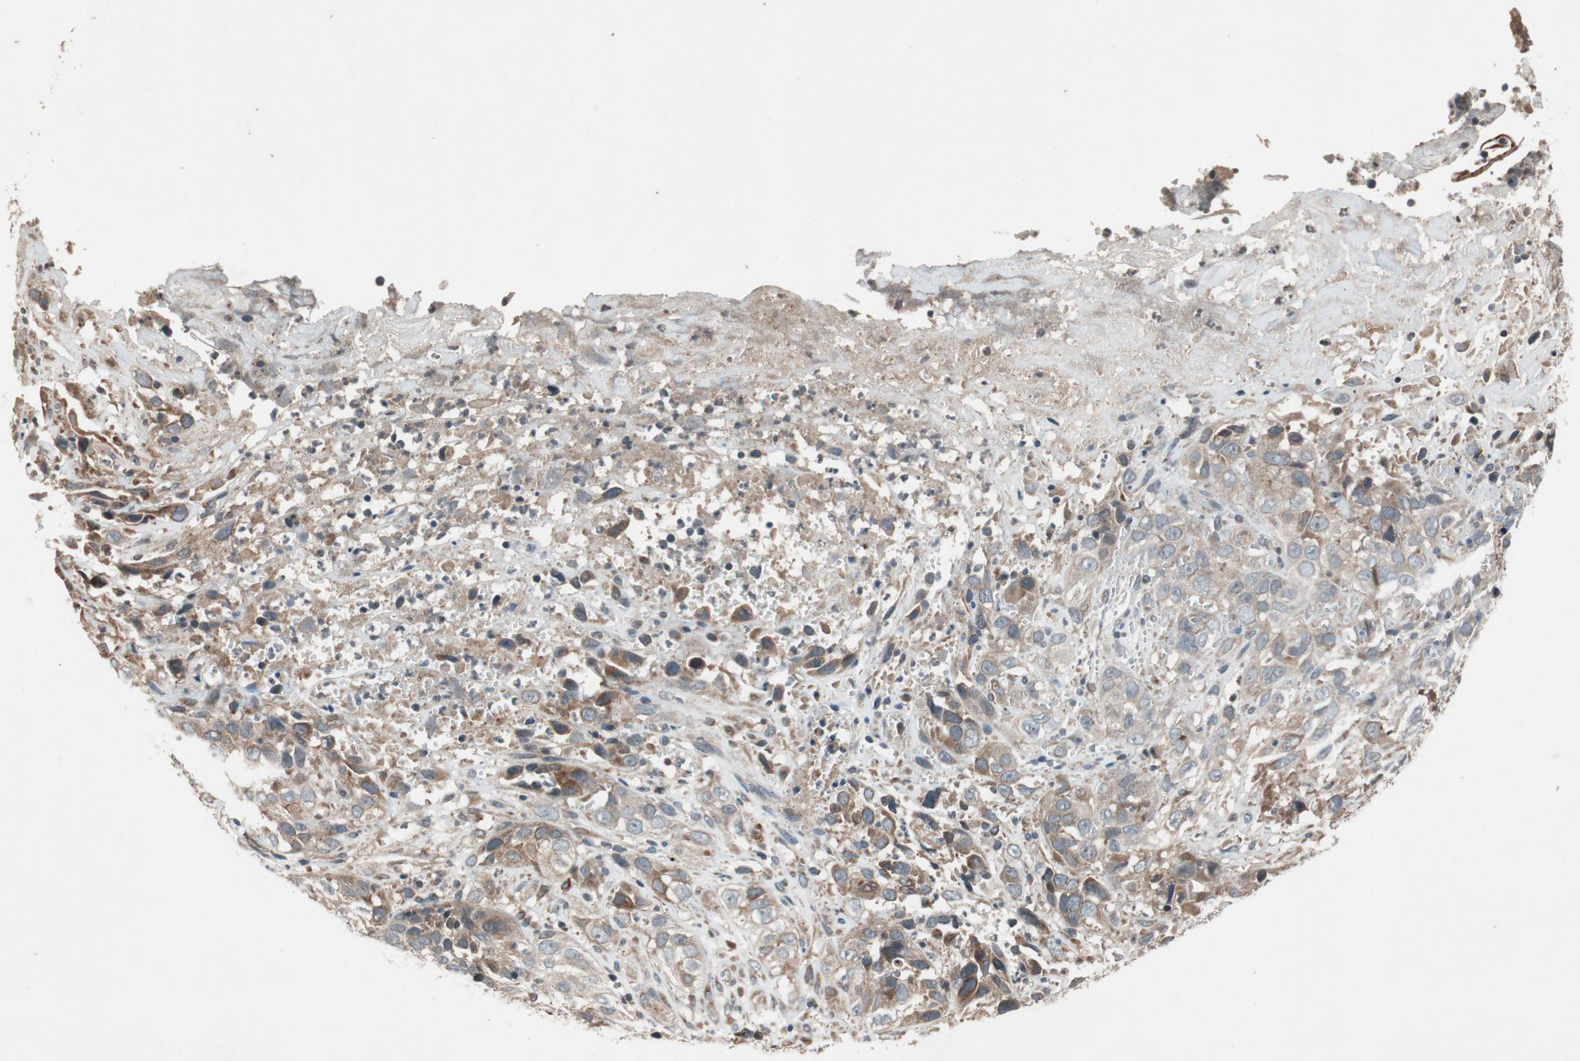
{"staining": {"intensity": "moderate", "quantity": ">75%", "location": "cytoplasmic/membranous"}, "tissue": "cervical cancer", "cell_type": "Tumor cells", "image_type": "cancer", "snomed": [{"axis": "morphology", "description": "Squamous cell carcinoma, NOS"}, {"axis": "topography", "description": "Cervix"}], "caption": "Immunohistochemical staining of cervical squamous cell carcinoma displays medium levels of moderate cytoplasmic/membranous protein positivity in approximately >75% of tumor cells.", "gene": "ATP2C1", "patient": {"sex": "female", "age": 32}}